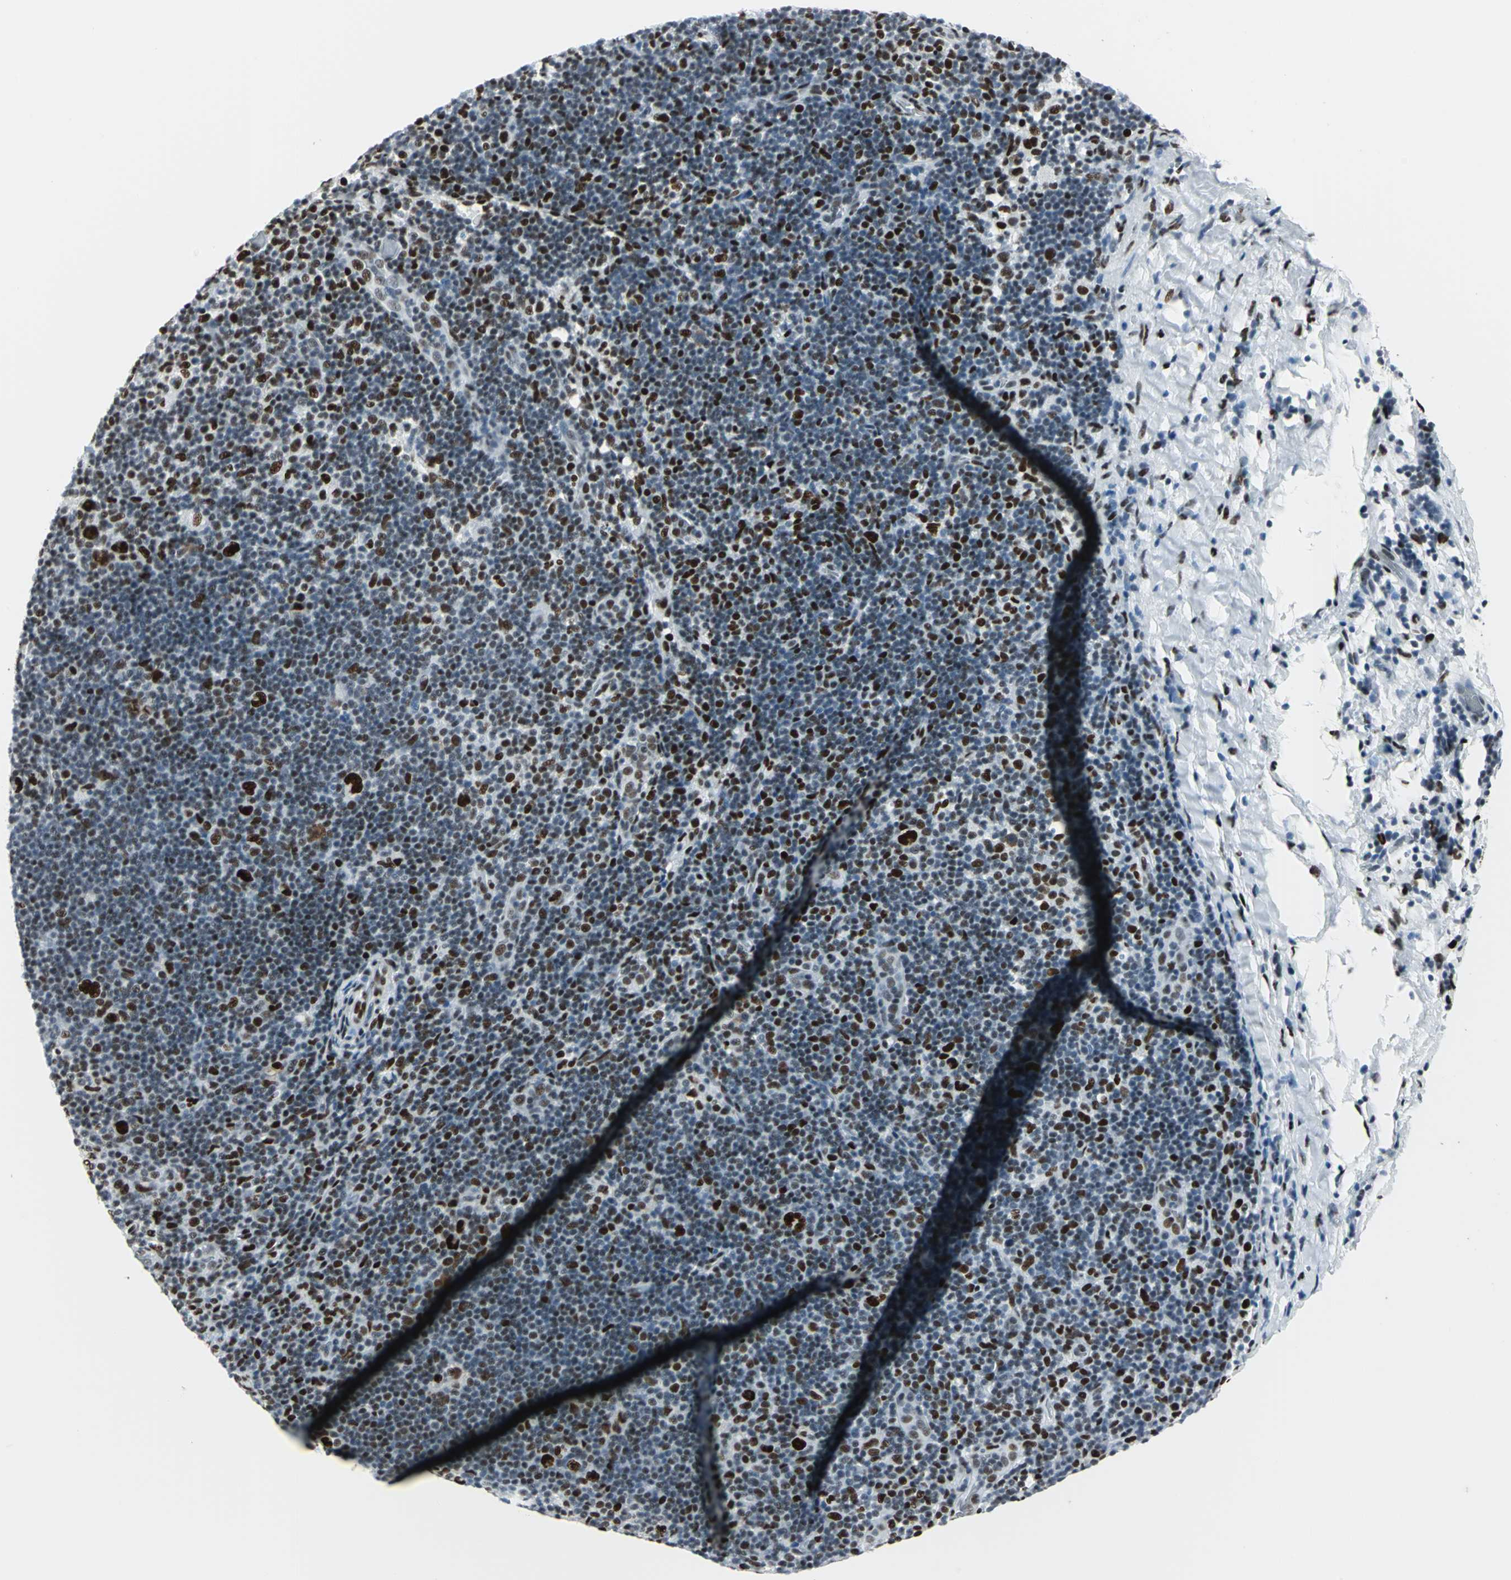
{"staining": {"intensity": "strong", "quantity": "25%-75%", "location": "nuclear"}, "tissue": "lymphoma", "cell_type": "Tumor cells", "image_type": "cancer", "snomed": [{"axis": "morphology", "description": "Hodgkin's disease, NOS"}, {"axis": "topography", "description": "Lymph node"}], "caption": "Tumor cells reveal high levels of strong nuclear staining in about 25%-75% of cells in human lymphoma.", "gene": "HDAC2", "patient": {"sex": "female", "age": 57}}